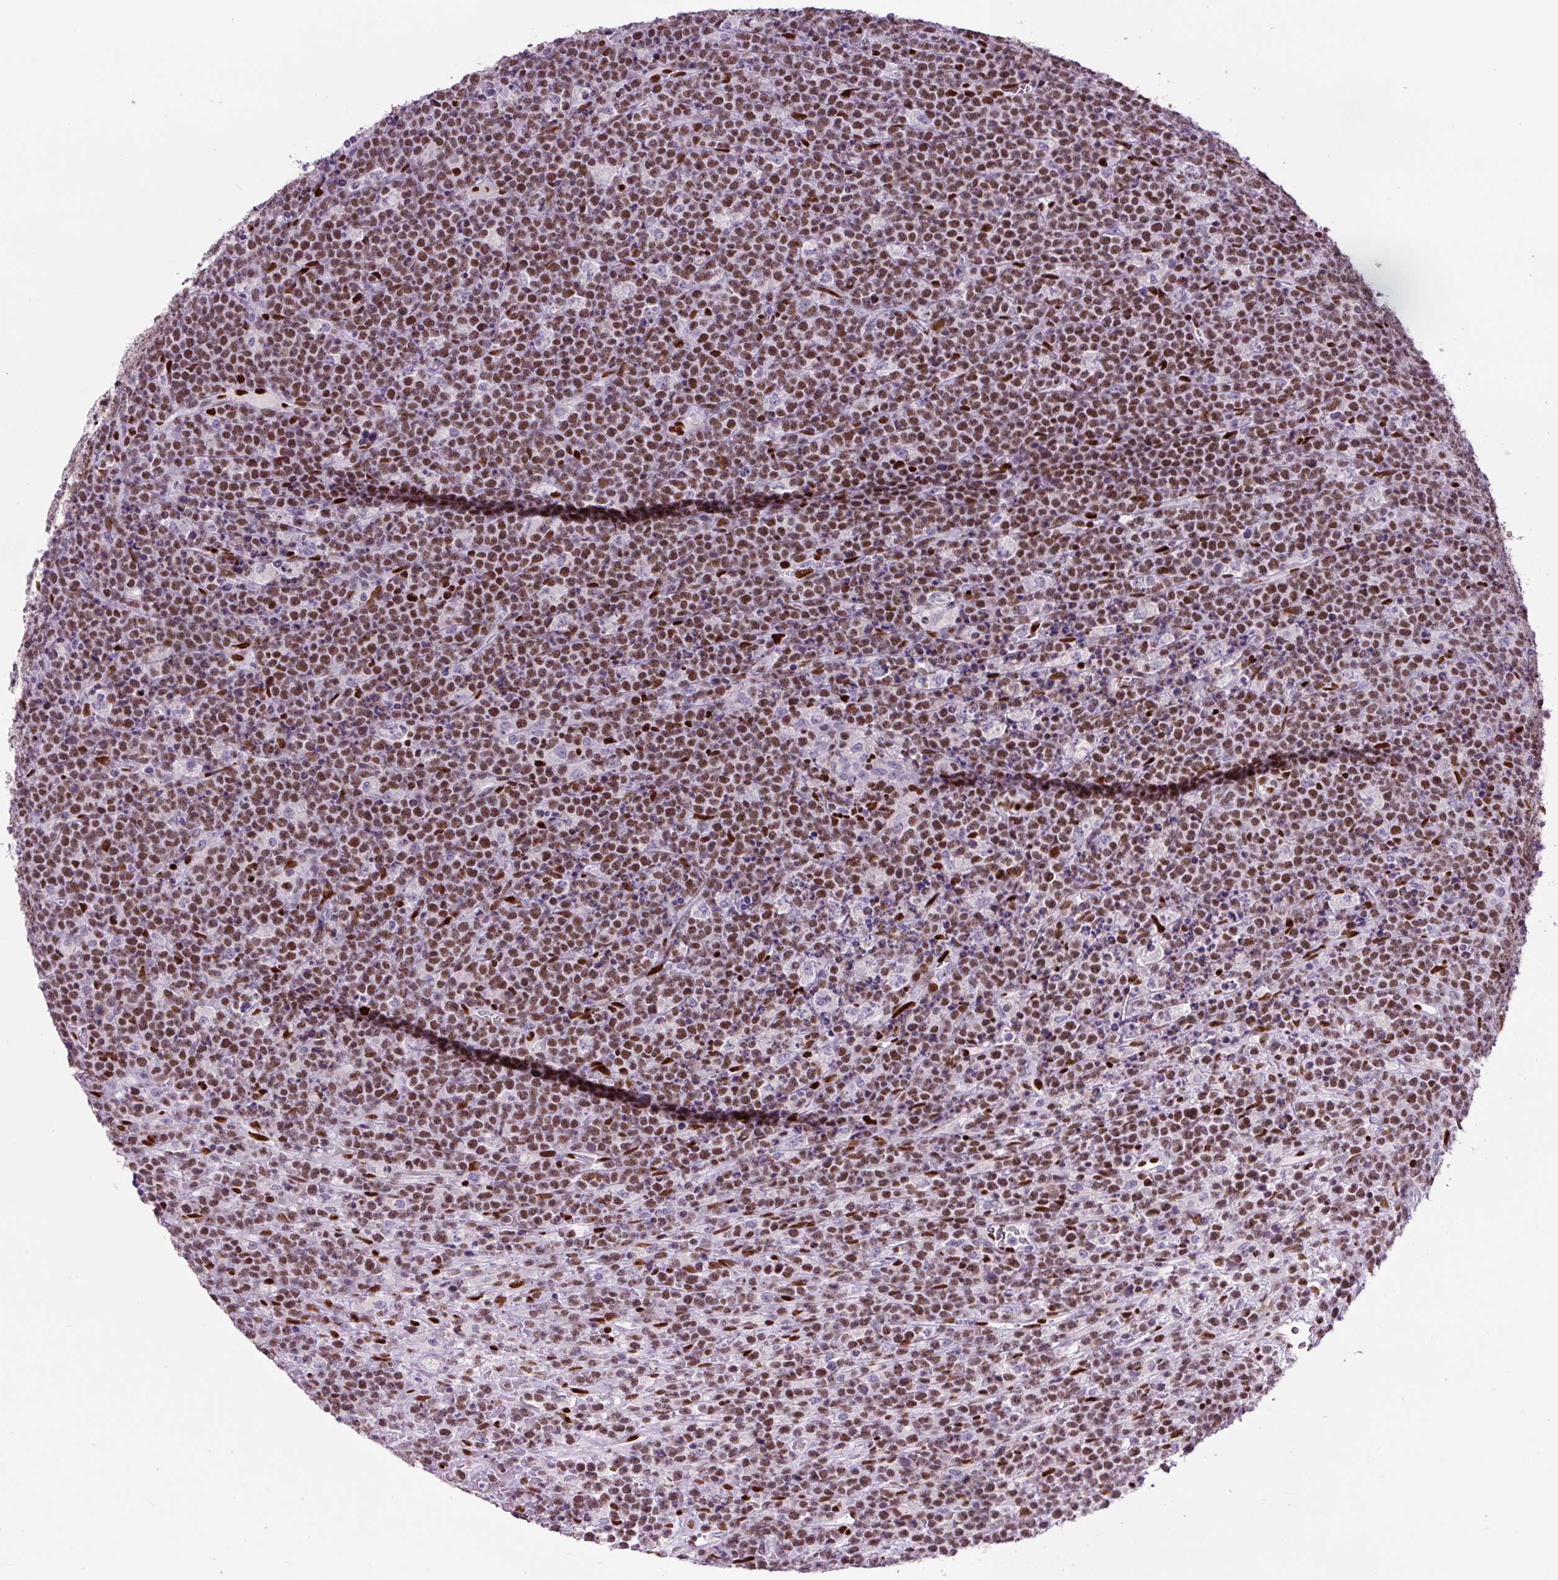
{"staining": {"intensity": "moderate", "quantity": "25%-75%", "location": "nuclear"}, "tissue": "lymphoma", "cell_type": "Tumor cells", "image_type": "cancer", "snomed": [{"axis": "morphology", "description": "Malignant lymphoma, non-Hodgkin's type, High grade"}, {"axis": "topography", "description": "Ovary"}], "caption": "Brown immunohistochemical staining in lymphoma demonstrates moderate nuclear expression in about 25%-75% of tumor cells.", "gene": "ZEB1", "patient": {"sex": "female", "age": 56}}